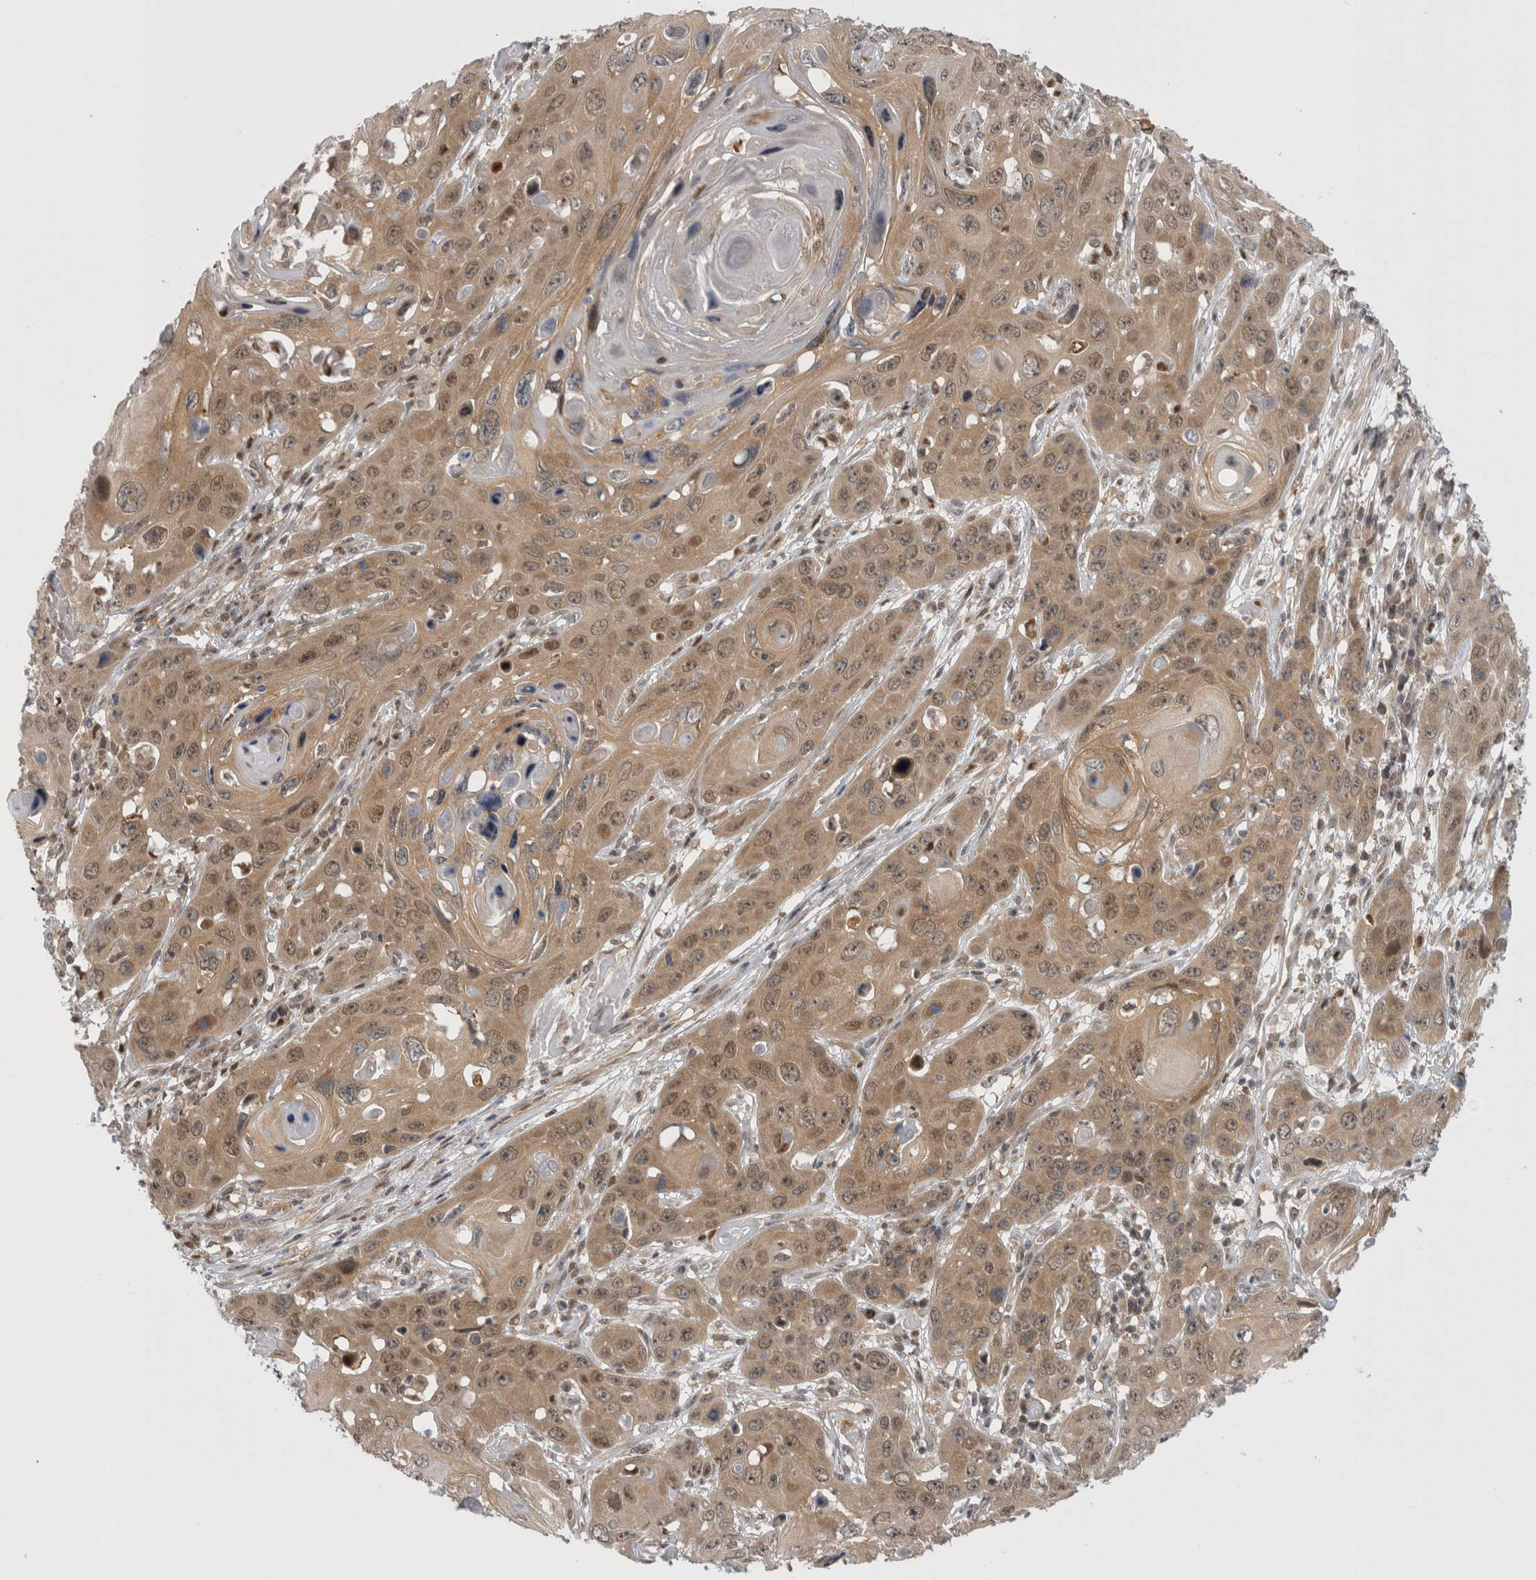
{"staining": {"intensity": "moderate", "quantity": ">75%", "location": "cytoplasmic/membranous"}, "tissue": "skin cancer", "cell_type": "Tumor cells", "image_type": "cancer", "snomed": [{"axis": "morphology", "description": "Squamous cell carcinoma, NOS"}, {"axis": "topography", "description": "Skin"}], "caption": "Tumor cells show moderate cytoplasmic/membranous staining in approximately >75% of cells in skin squamous cell carcinoma. The protein of interest is shown in brown color, while the nuclei are stained blue.", "gene": "PSMB2", "patient": {"sex": "male", "age": 55}}